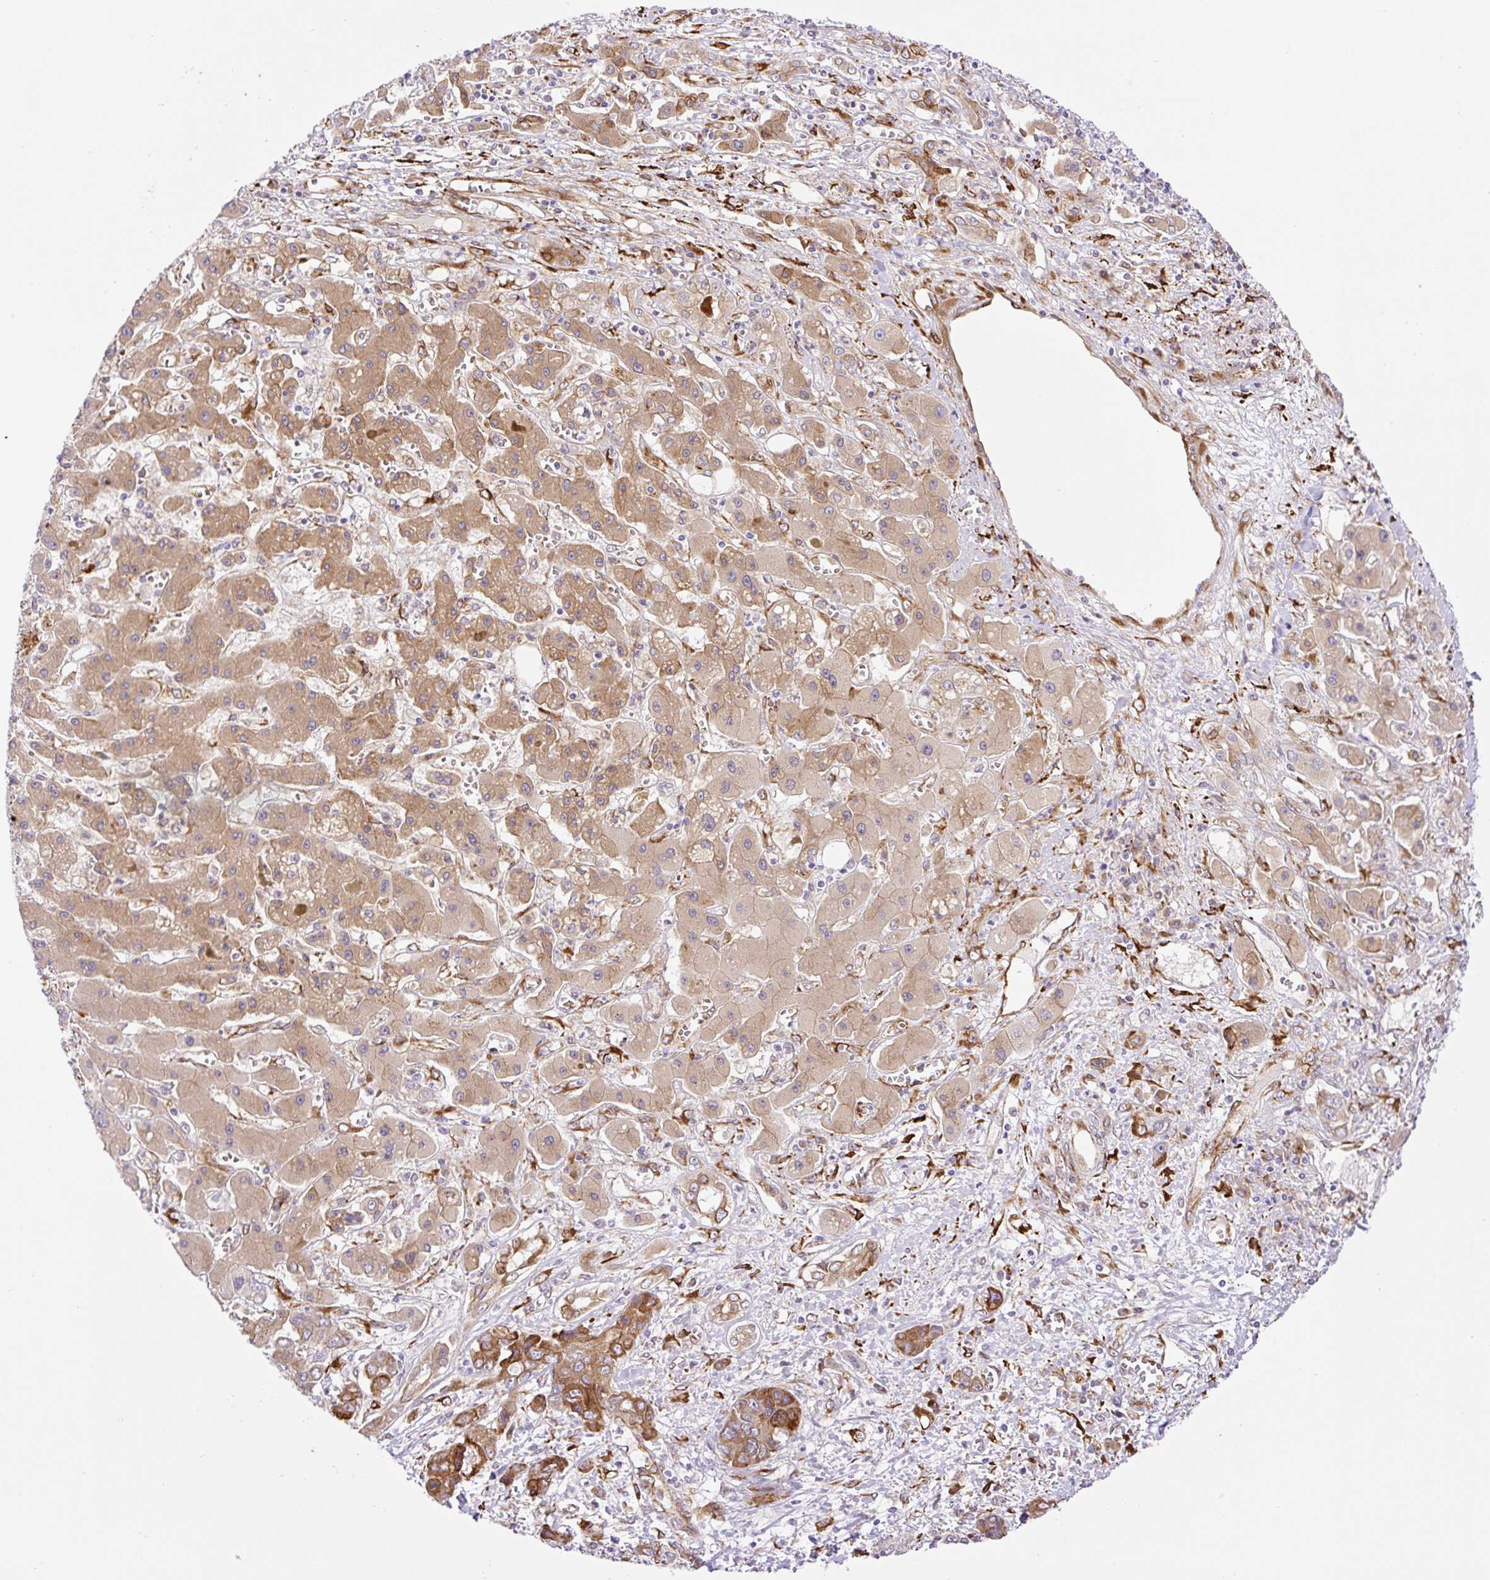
{"staining": {"intensity": "moderate", "quantity": "25%-75%", "location": "cytoplasmic/membranous"}, "tissue": "liver cancer", "cell_type": "Tumor cells", "image_type": "cancer", "snomed": [{"axis": "morphology", "description": "Cholangiocarcinoma"}, {"axis": "topography", "description": "Liver"}], "caption": "A brown stain shows moderate cytoplasmic/membranous positivity of a protein in liver cancer (cholangiocarcinoma) tumor cells.", "gene": "RAB30", "patient": {"sex": "male", "age": 67}}